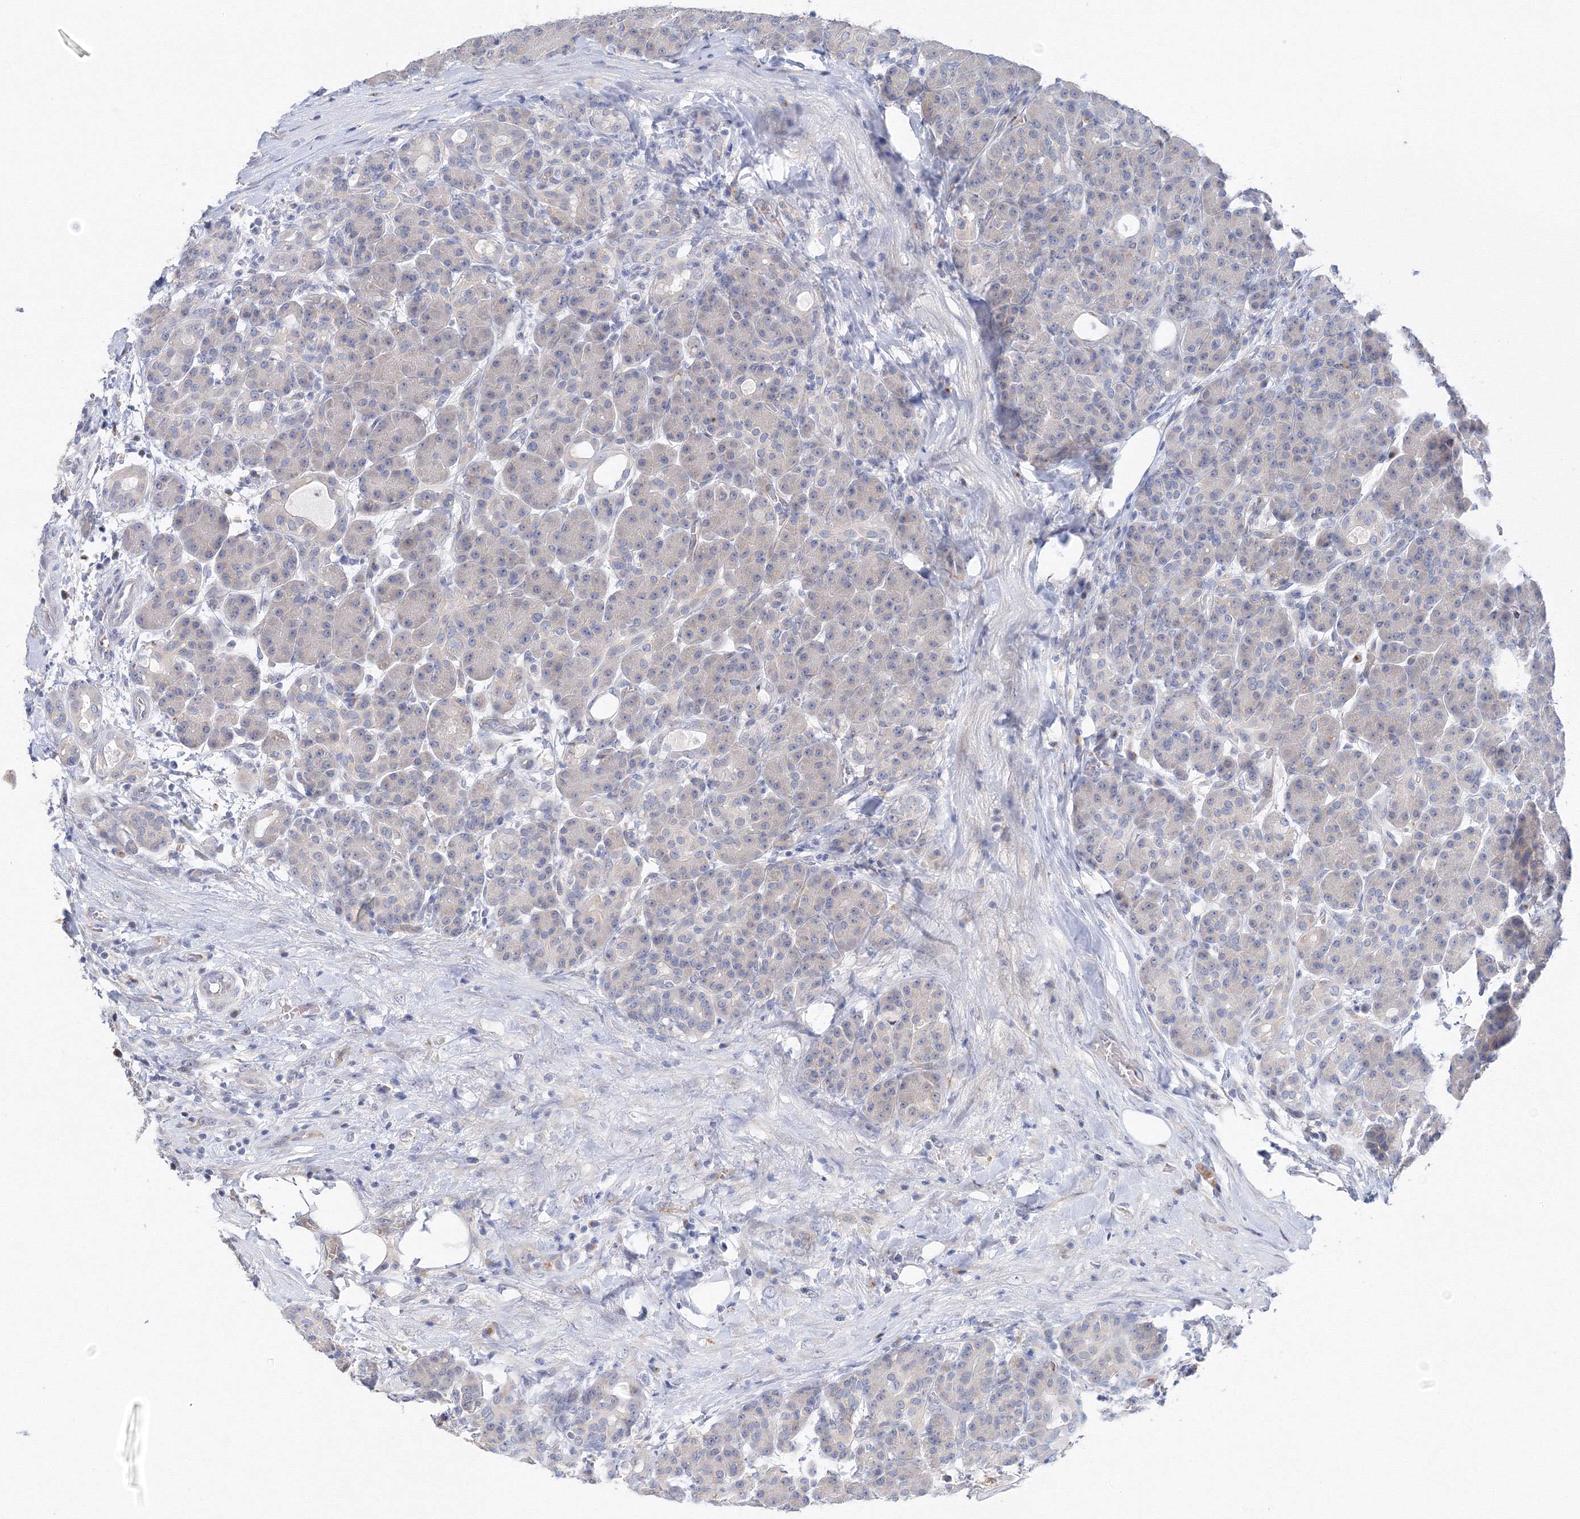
{"staining": {"intensity": "negative", "quantity": "none", "location": "none"}, "tissue": "pancreas", "cell_type": "Exocrine glandular cells", "image_type": "normal", "snomed": [{"axis": "morphology", "description": "Normal tissue, NOS"}, {"axis": "topography", "description": "Pancreas"}], "caption": "The immunohistochemistry histopathology image has no significant expression in exocrine glandular cells of pancreas.", "gene": "TAMM41", "patient": {"sex": "male", "age": 63}}